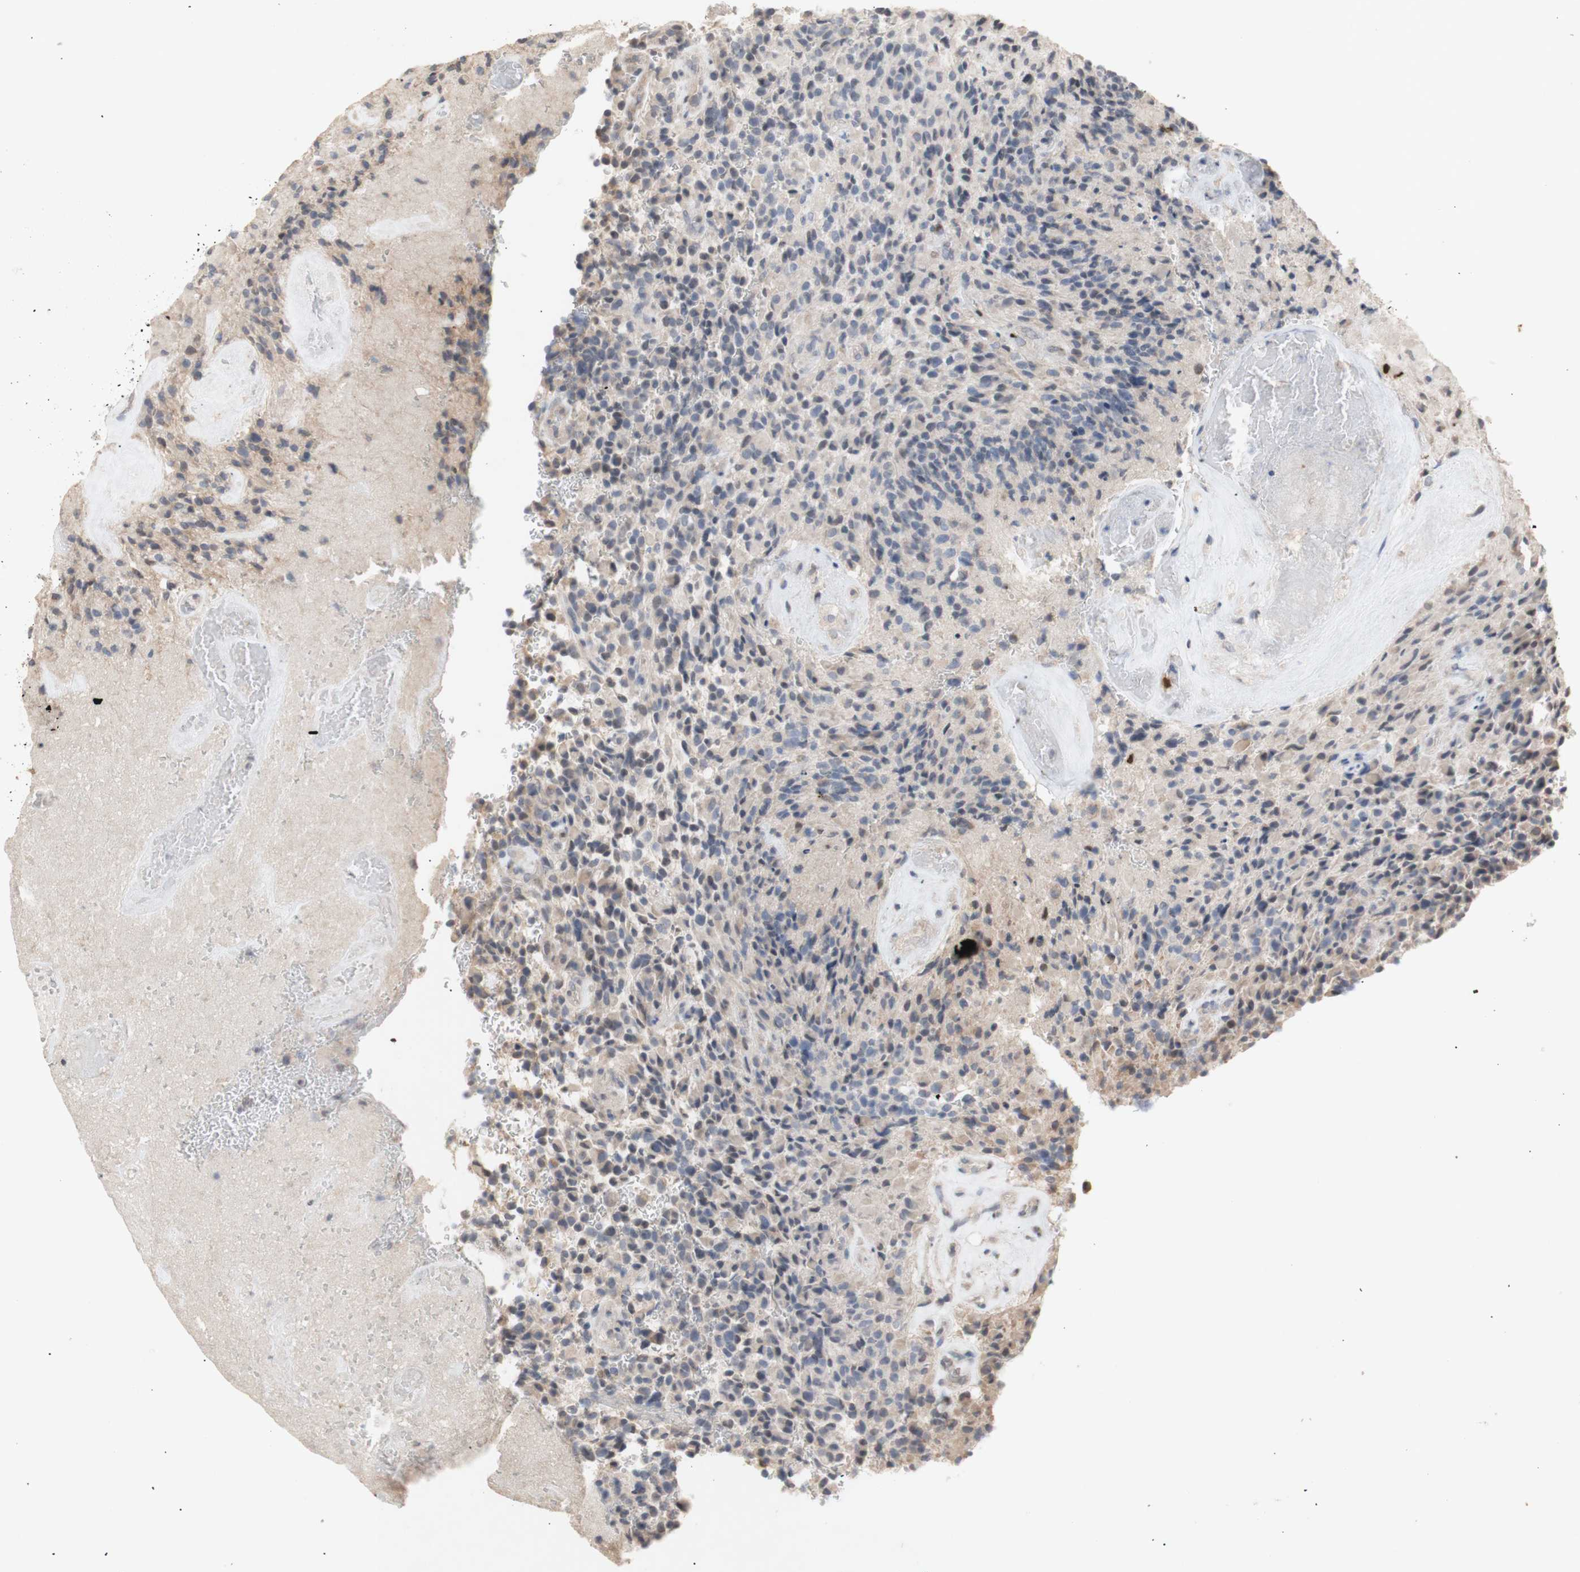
{"staining": {"intensity": "negative", "quantity": "none", "location": "none"}, "tissue": "glioma", "cell_type": "Tumor cells", "image_type": "cancer", "snomed": [{"axis": "morphology", "description": "Glioma, malignant, High grade"}, {"axis": "topography", "description": "Brain"}], "caption": "Protein analysis of malignant glioma (high-grade) demonstrates no significant expression in tumor cells.", "gene": "FOSB", "patient": {"sex": "male", "age": 71}}